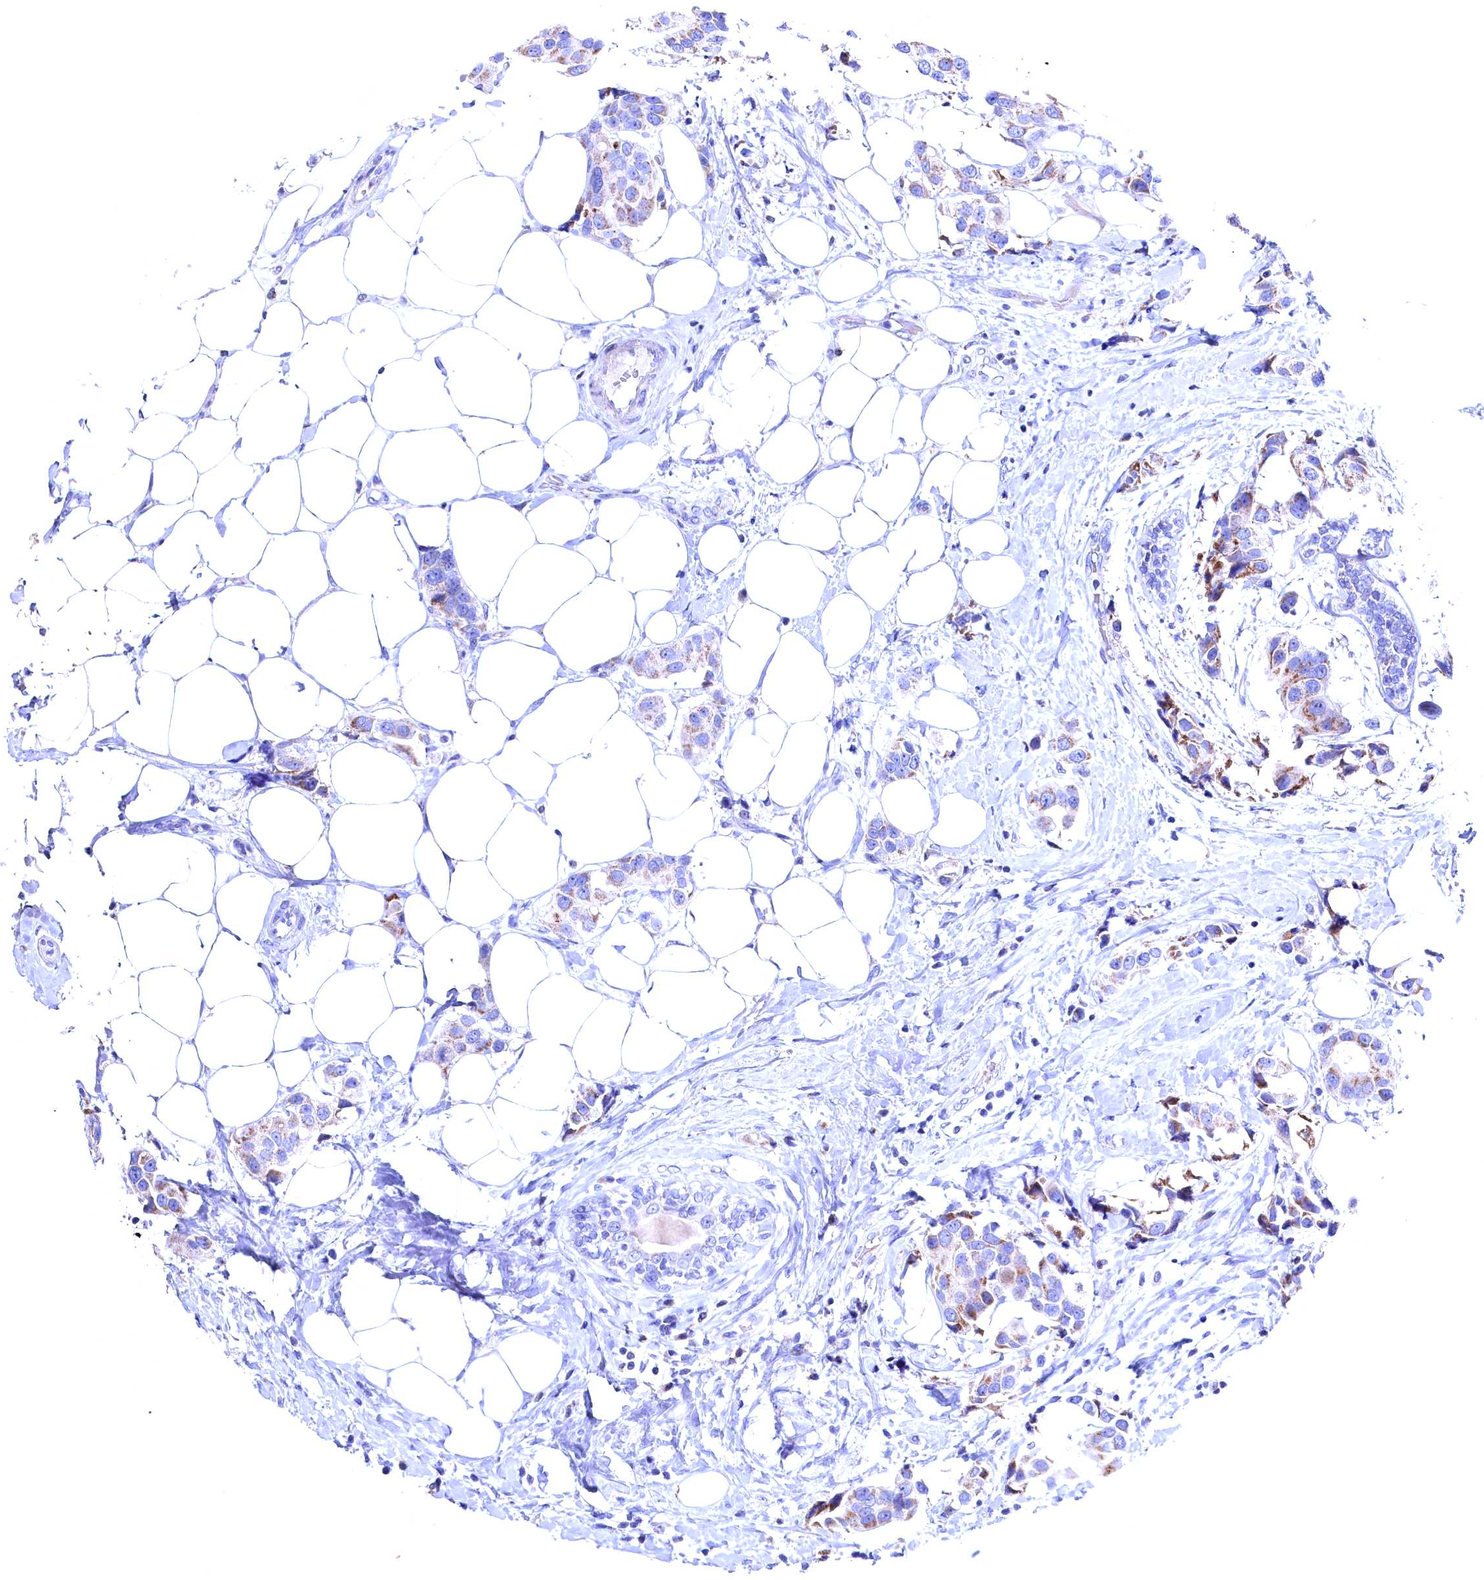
{"staining": {"intensity": "moderate", "quantity": "25%-75%", "location": "cytoplasmic/membranous"}, "tissue": "breast cancer", "cell_type": "Tumor cells", "image_type": "cancer", "snomed": [{"axis": "morphology", "description": "Normal tissue, NOS"}, {"axis": "morphology", "description": "Duct carcinoma"}, {"axis": "topography", "description": "Breast"}], "caption": "Immunohistochemical staining of breast cancer demonstrates moderate cytoplasmic/membranous protein staining in approximately 25%-75% of tumor cells.", "gene": "GPR108", "patient": {"sex": "female", "age": 39}}